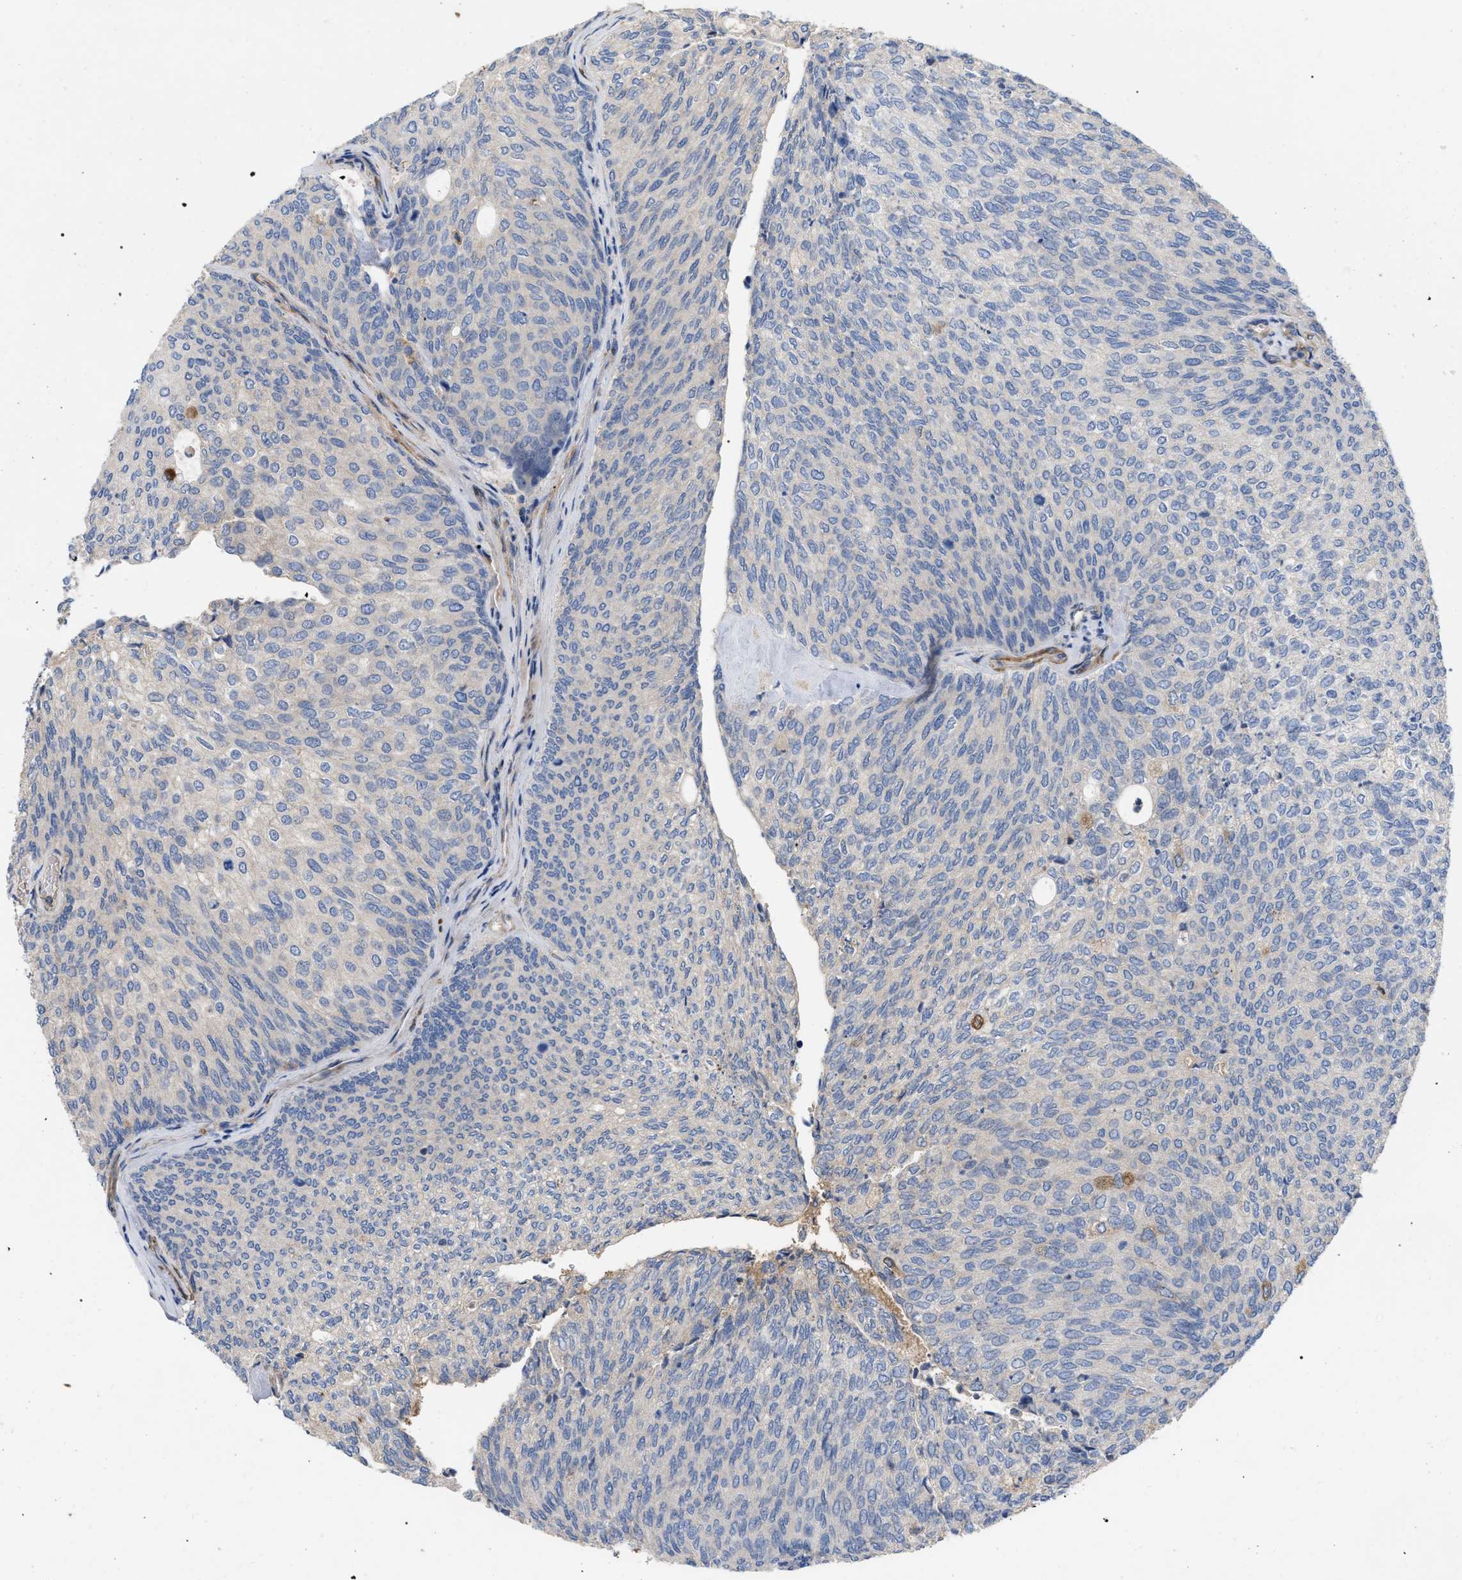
{"staining": {"intensity": "negative", "quantity": "none", "location": "none"}, "tissue": "urothelial cancer", "cell_type": "Tumor cells", "image_type": "cancer", "snomed": [{"axis": "morphology", "description": "Urothelial carcinoma, Low grade"}, {"axis": "topography", "description": "Urinary bladder"}], "caption": "IHC histopathology image of urothelial cancer stained for a protein (brown), which displays no expression in tumor cells.", "gene": "RABEP1", "patient": {"sex": "female", "age": 79}}